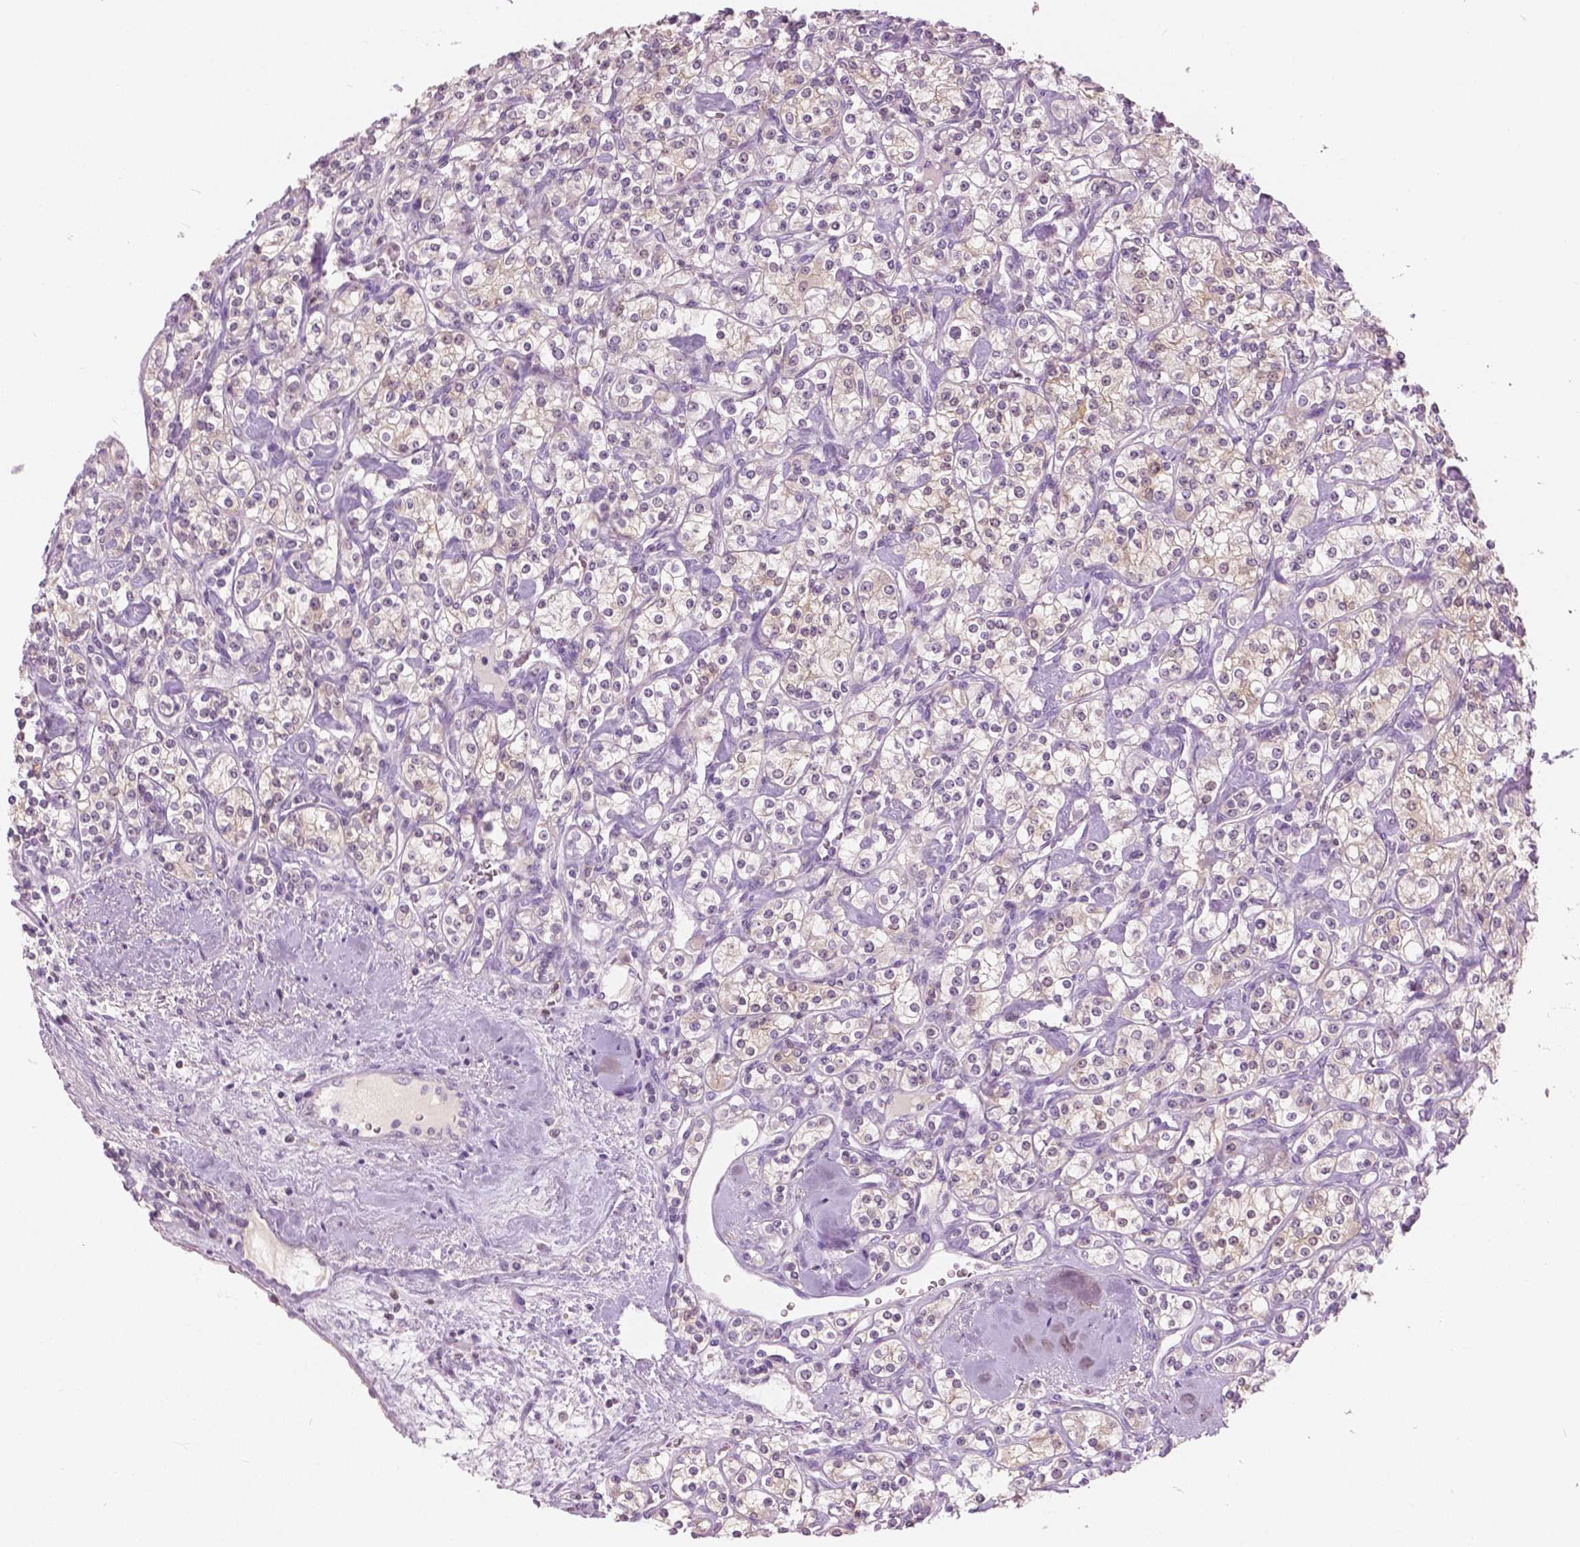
{"staining": {"intensity": "negative", "quantity": "none", "location": "none"}, "tissue": "renal cancer", "cell_type": "Tumor cells", "image_type": "cancer", "snomed": [{"axis": "morphology", "description": "Adenocarcinoma, NOS"}, {"axis": "topography", "description": "Kidney"}], "caption": "Immunohistochemistry (IHC) histopathology image of human renal cancer stained for a protein (brown), which displays no positivity in tumor cells.", "gene": "GALM", "patient": {"sex": "male", "age": 77}}